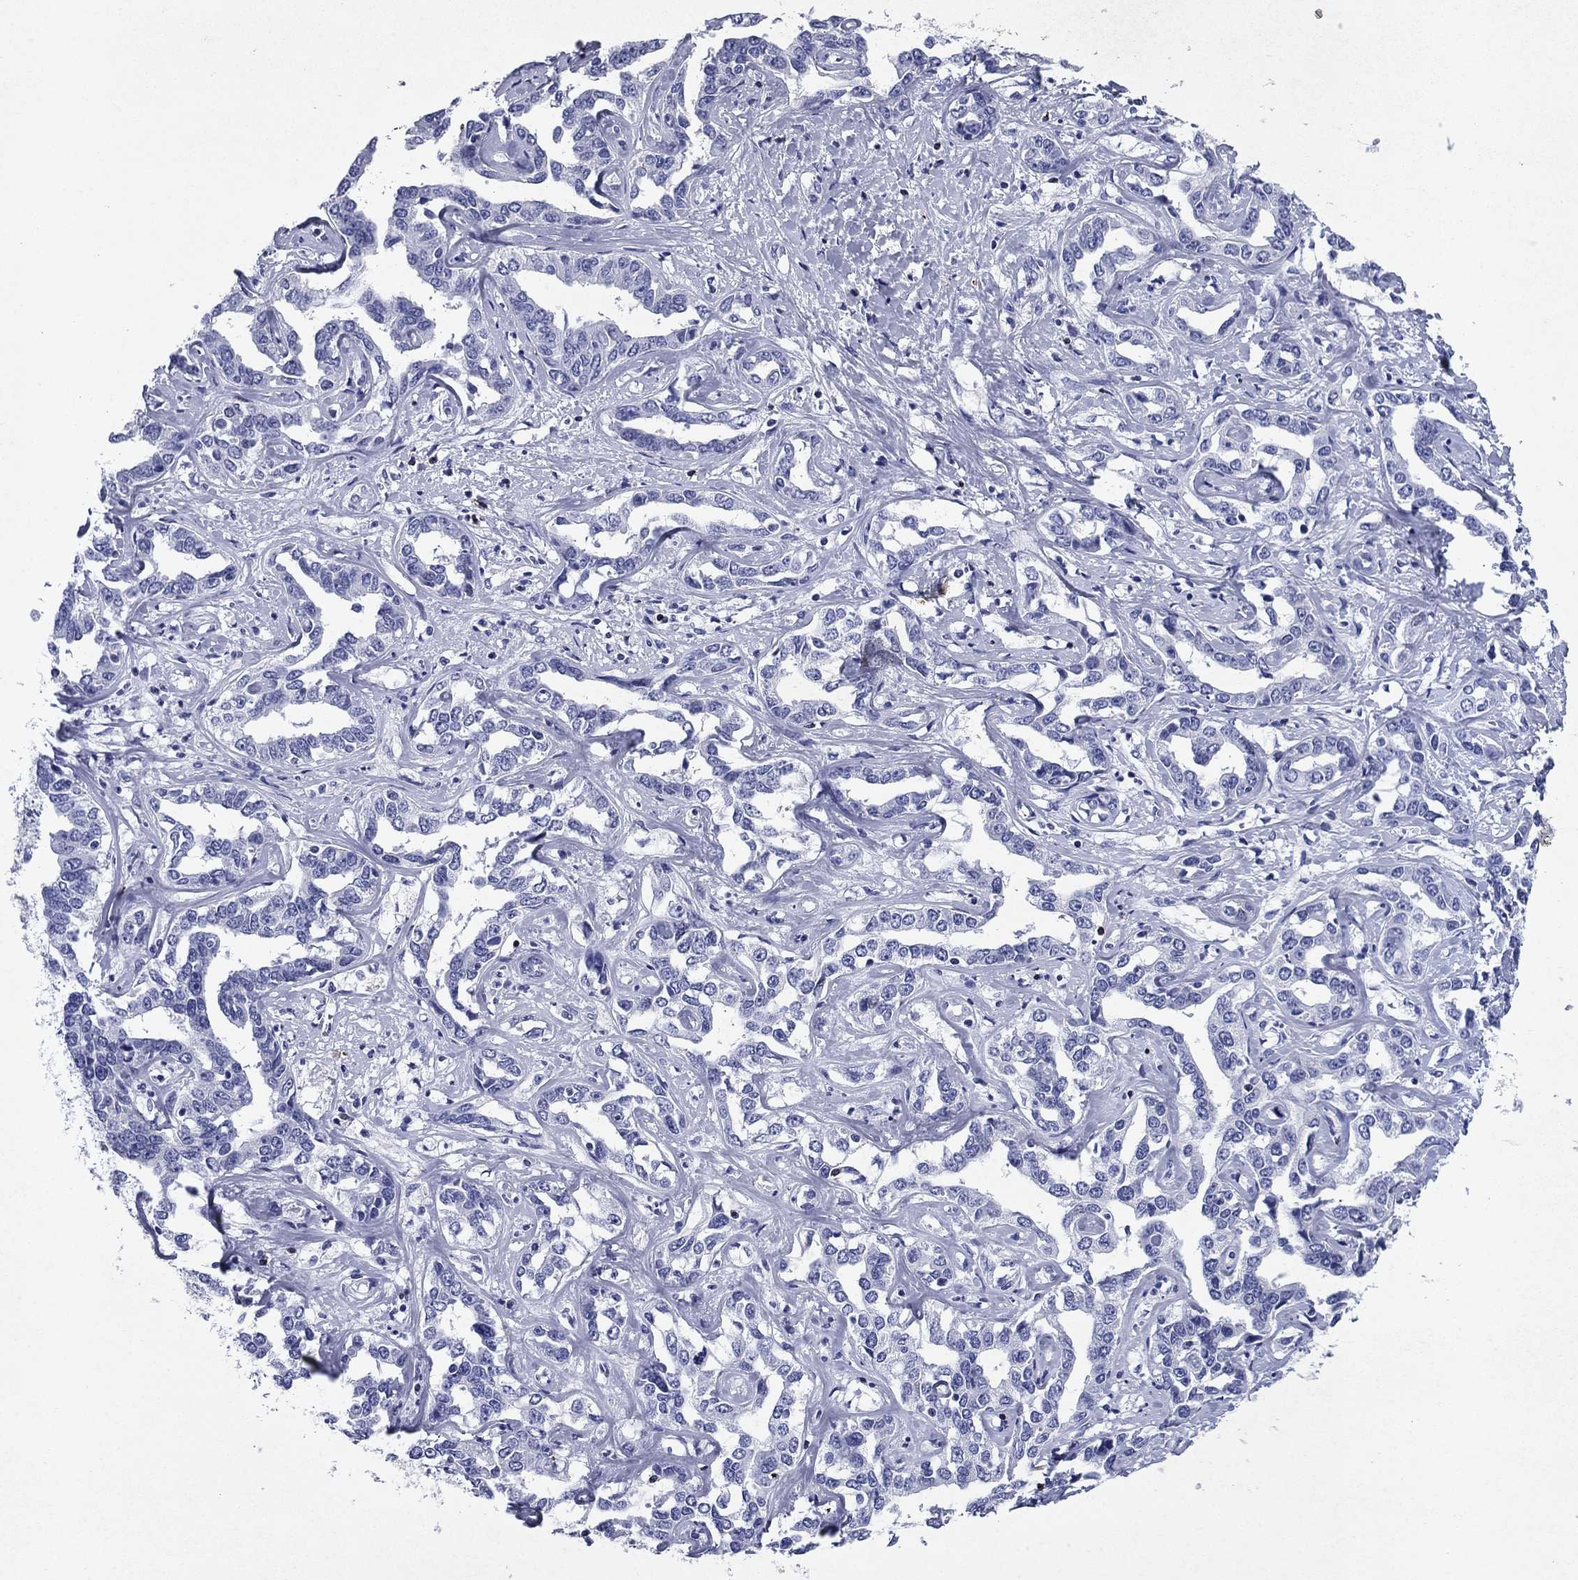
{"staining": {"intensity": "negative", "quantity": "none", "location": "none"}, "tissue": "liver cancer", "cell_type": "Tumor cells", "image_type": "cancer", "snomed": [{"axis": "morphology", "description": "Cholangiocarcinoma"}, {"axis": "topography", "description": "Liver"}], "caption": "Protein analysis of liver cancer (cholangiocarcinoma) displays no significant expression in tumor cells.", "gene": "GZMK", "patient": {"sex": "male", "age": 59}}